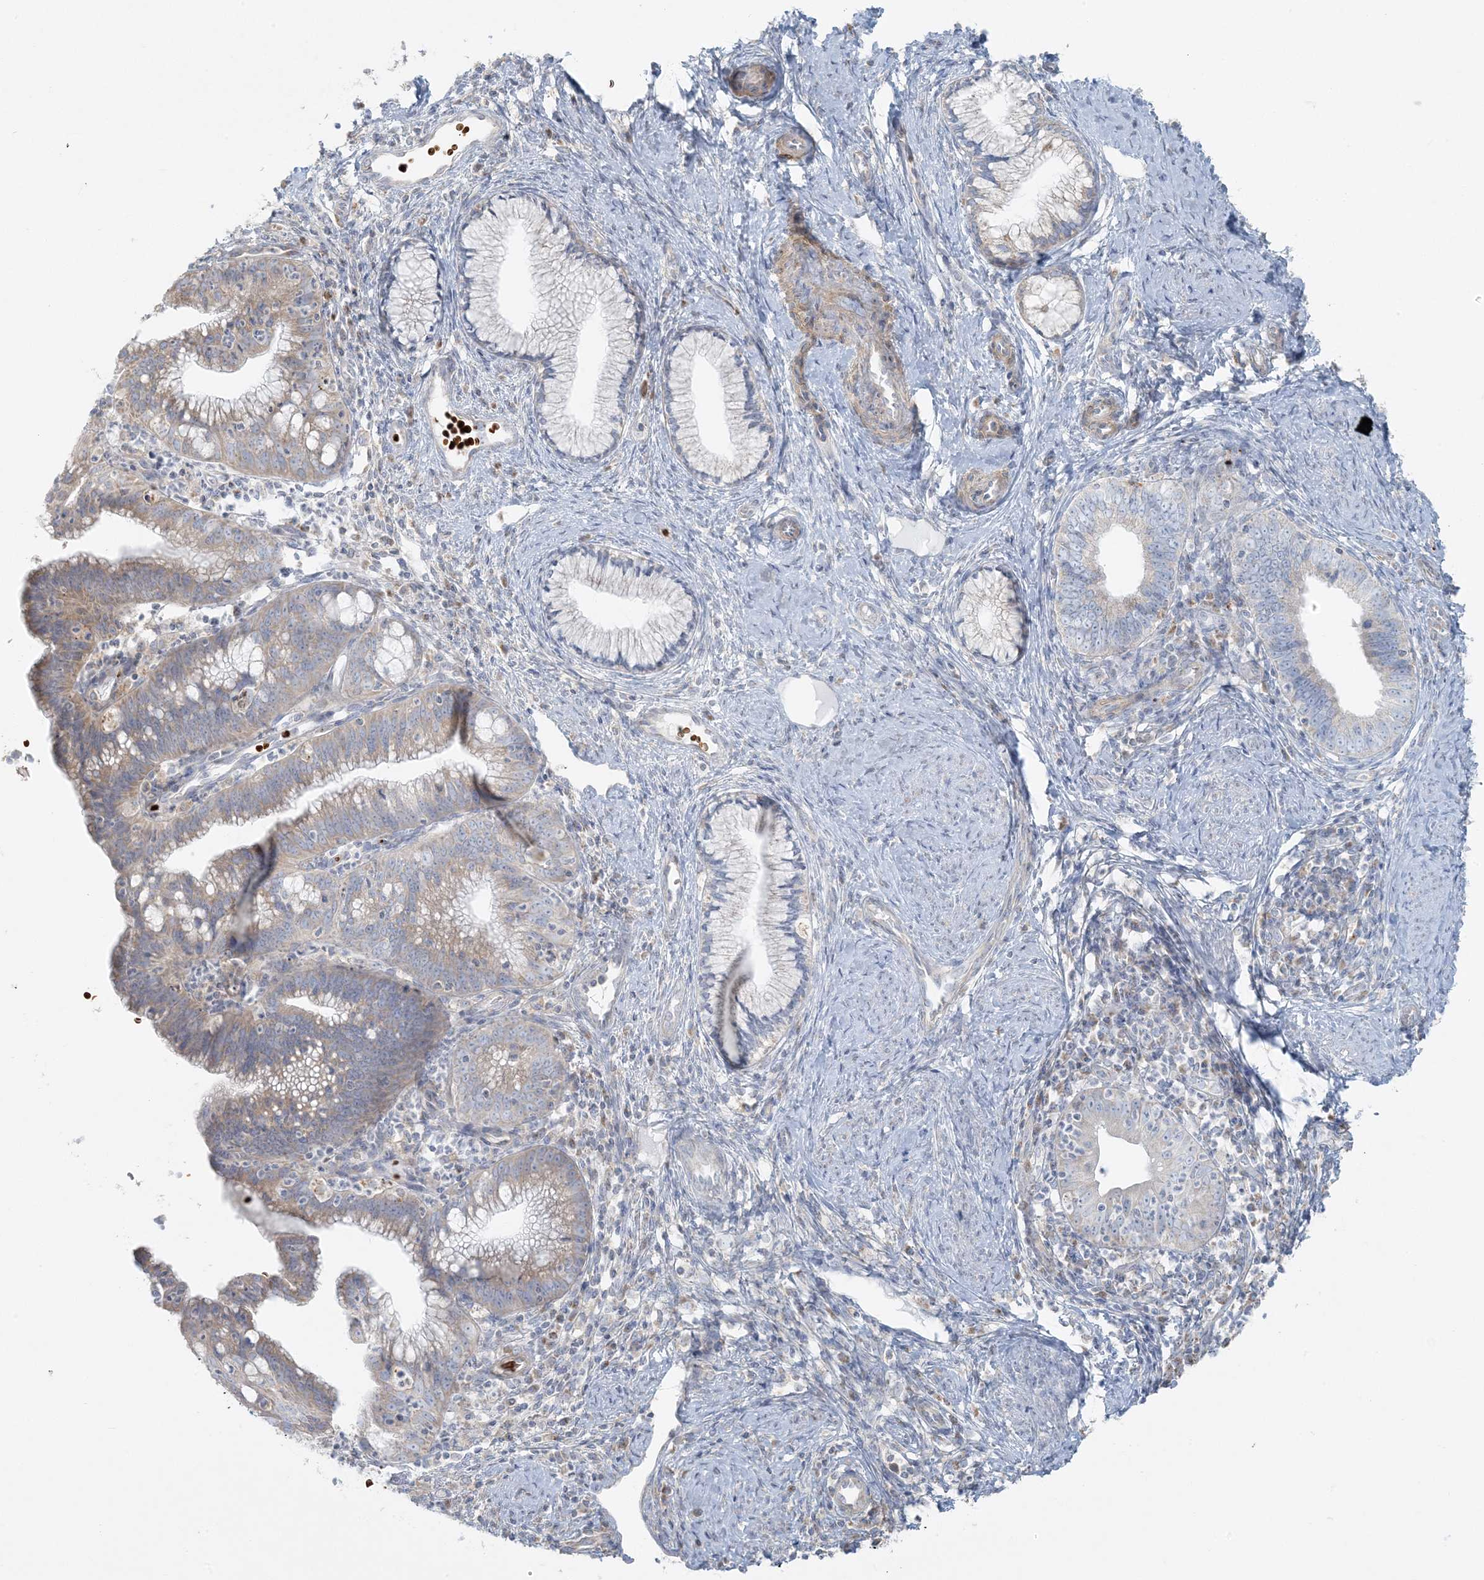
{"staining": {"intensity": "weak", "quantity": "25%-75%", "location": "cytoplasmic/membranous"}, "tissue": "cervical cancer", "cell_type": "Tumor cells", "image_type": "cancer", "snomed": [{"axis": "morphology", "description": "Adenocarcinoma, NOS"}, {"axis": "topography", "description": "Cervix"}], "caption": "Immunohistochemical staining of cervical adenocarcinoma demonstrates weak cytoplasmic/membranous protein positivity in approximately 25%-75% of tumor cells.", "gene": "PIK3R4", "patient": {"sex": "female", "age": 36}}